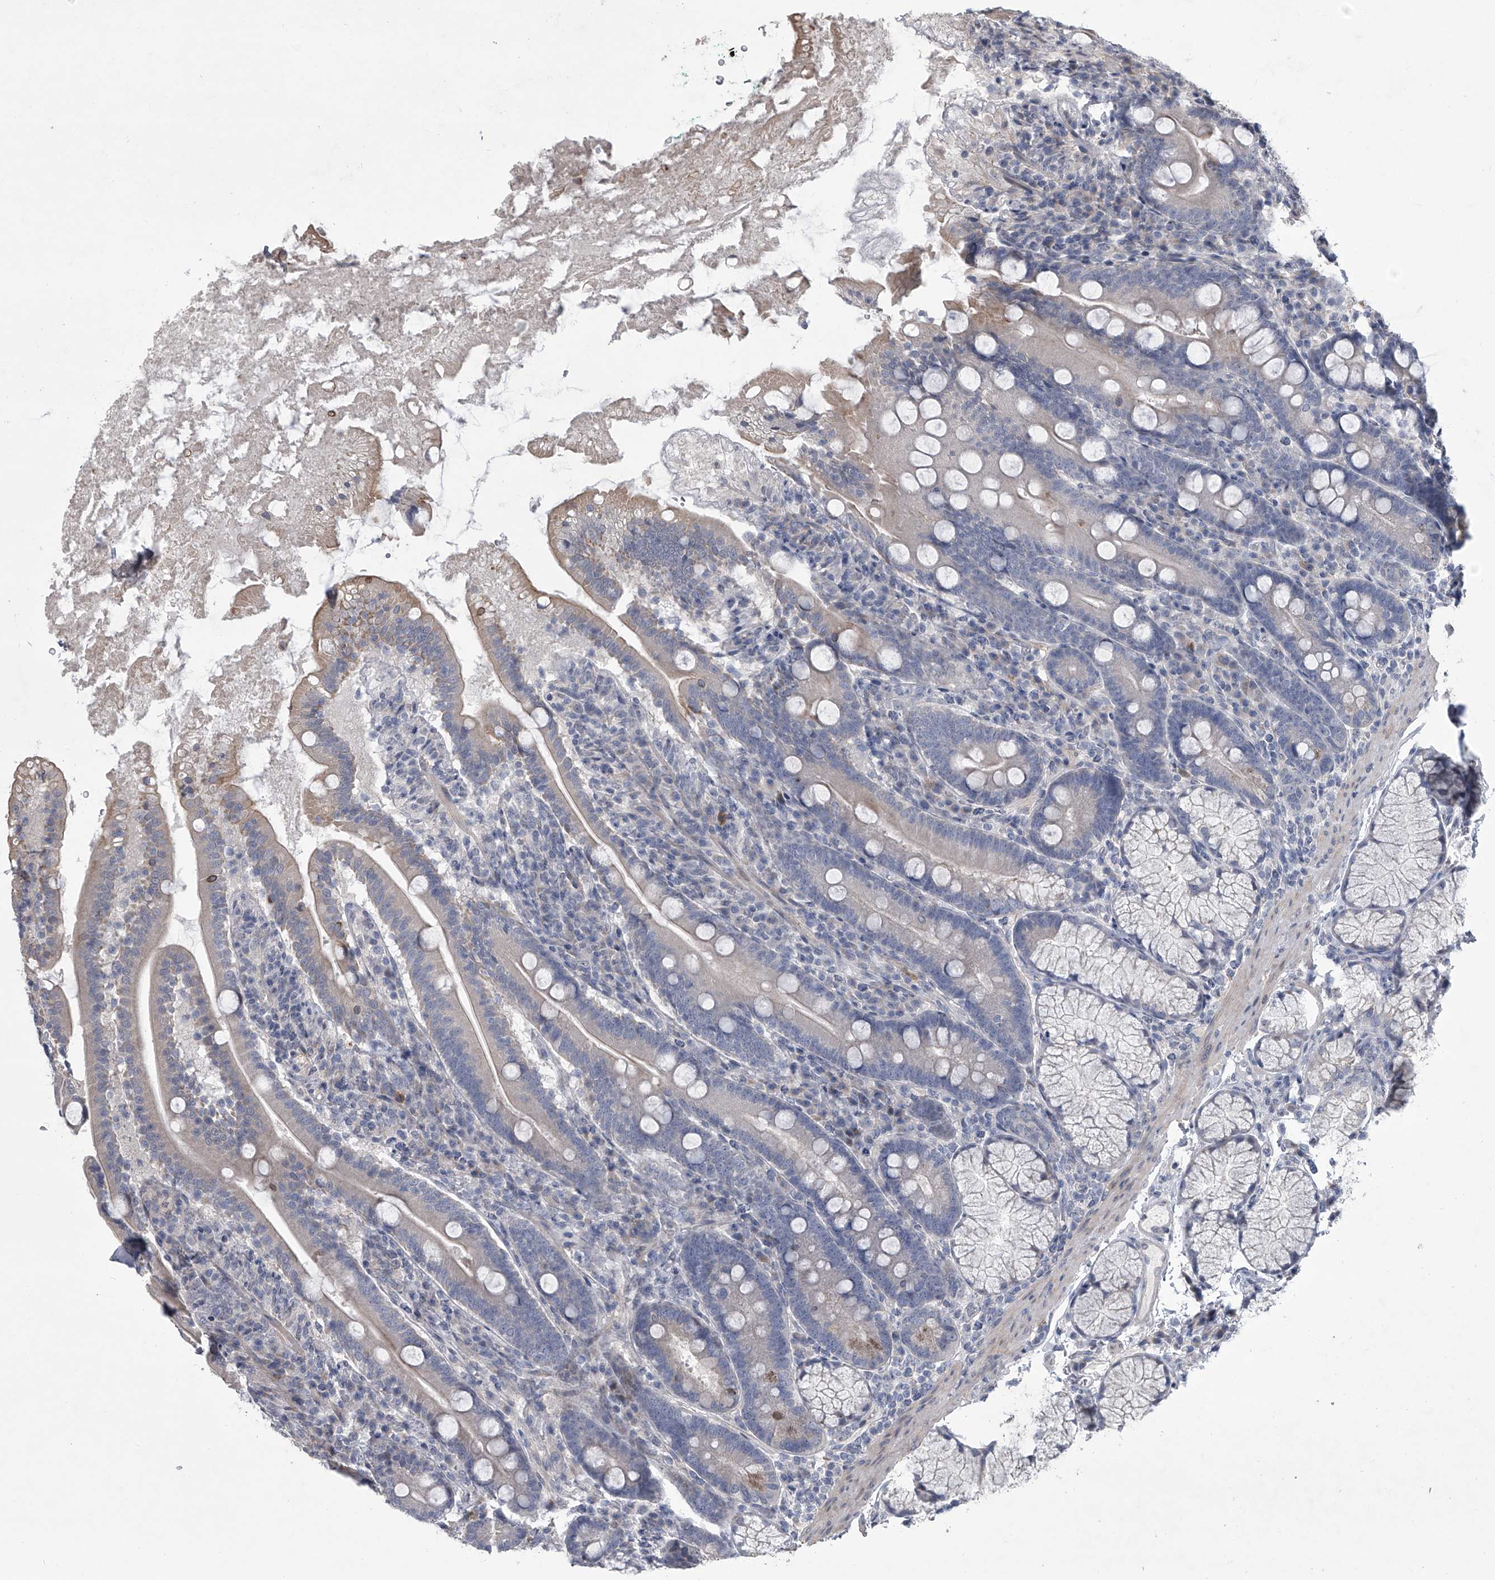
{"staining": {"intensity": "weak", "quantity": "25%-75%", "location": "cytoplasmic/membranous"}, "tissue": "duodenum", "cell_type": "Glandular cells", "image_type": "normal", "snomed": [{"axis": "morphology", "description": "Normal tissue, NOS"}, {"axis": "topography", "description": "Duodenum"}], "caption": "Protein staining of normal duodenum demonstrates weak cytoplasmic/membranous expression in approximately 25%-75% of glandular cells. (DAB = brown stain, brightfield microscopy at high magnification).", "gene": "HEATR6", "patient": {"sex": "male", "age": 35}}